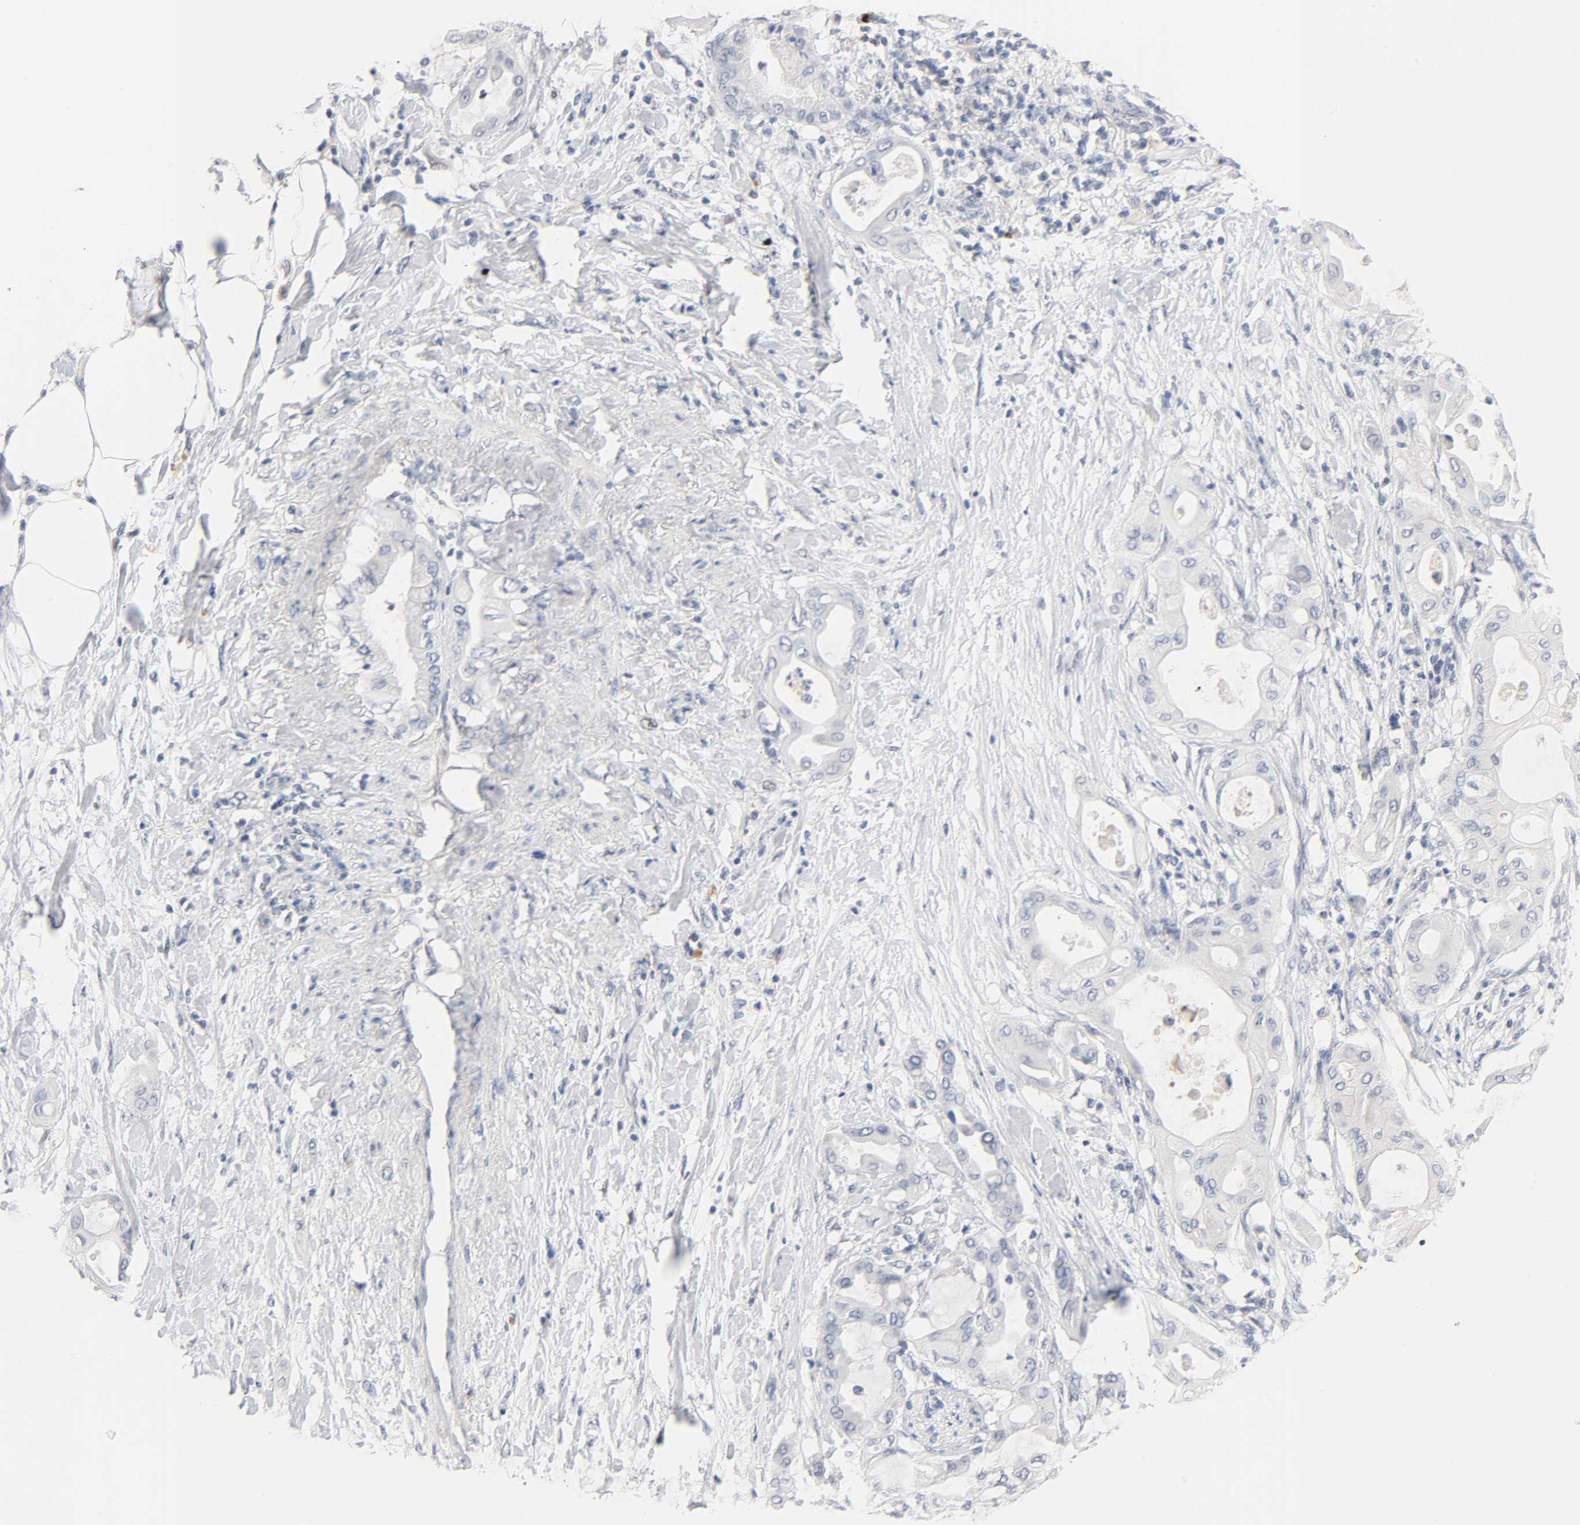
{"staining": {"intensity": "negative", "quantity": "none", "location": "none"}, "tissue": "pancreatic cancer", "cell_type": "Tumor cells", "image_type": "cancer", "snomed": [{"axis": "morphology", "description": "Adenocarcinoma, NOS"}, {"axis": "morphology", "description": "Adenocarcinoma, metastatic, NOS"}, {"axis": "topography", "description": "Lymph node"}, {"axis": "topography", "description": "Pancreas"}, {"axis": "topography", "description": "Duodenum"}], "caption": "High power microscopy image of an immunohistochemistry image of pancreatic adenocarcinoma, revealing no significant staining in tumor cells.", "gene": "NFATC1", "patient": {"sex": "female", "age": 64}}